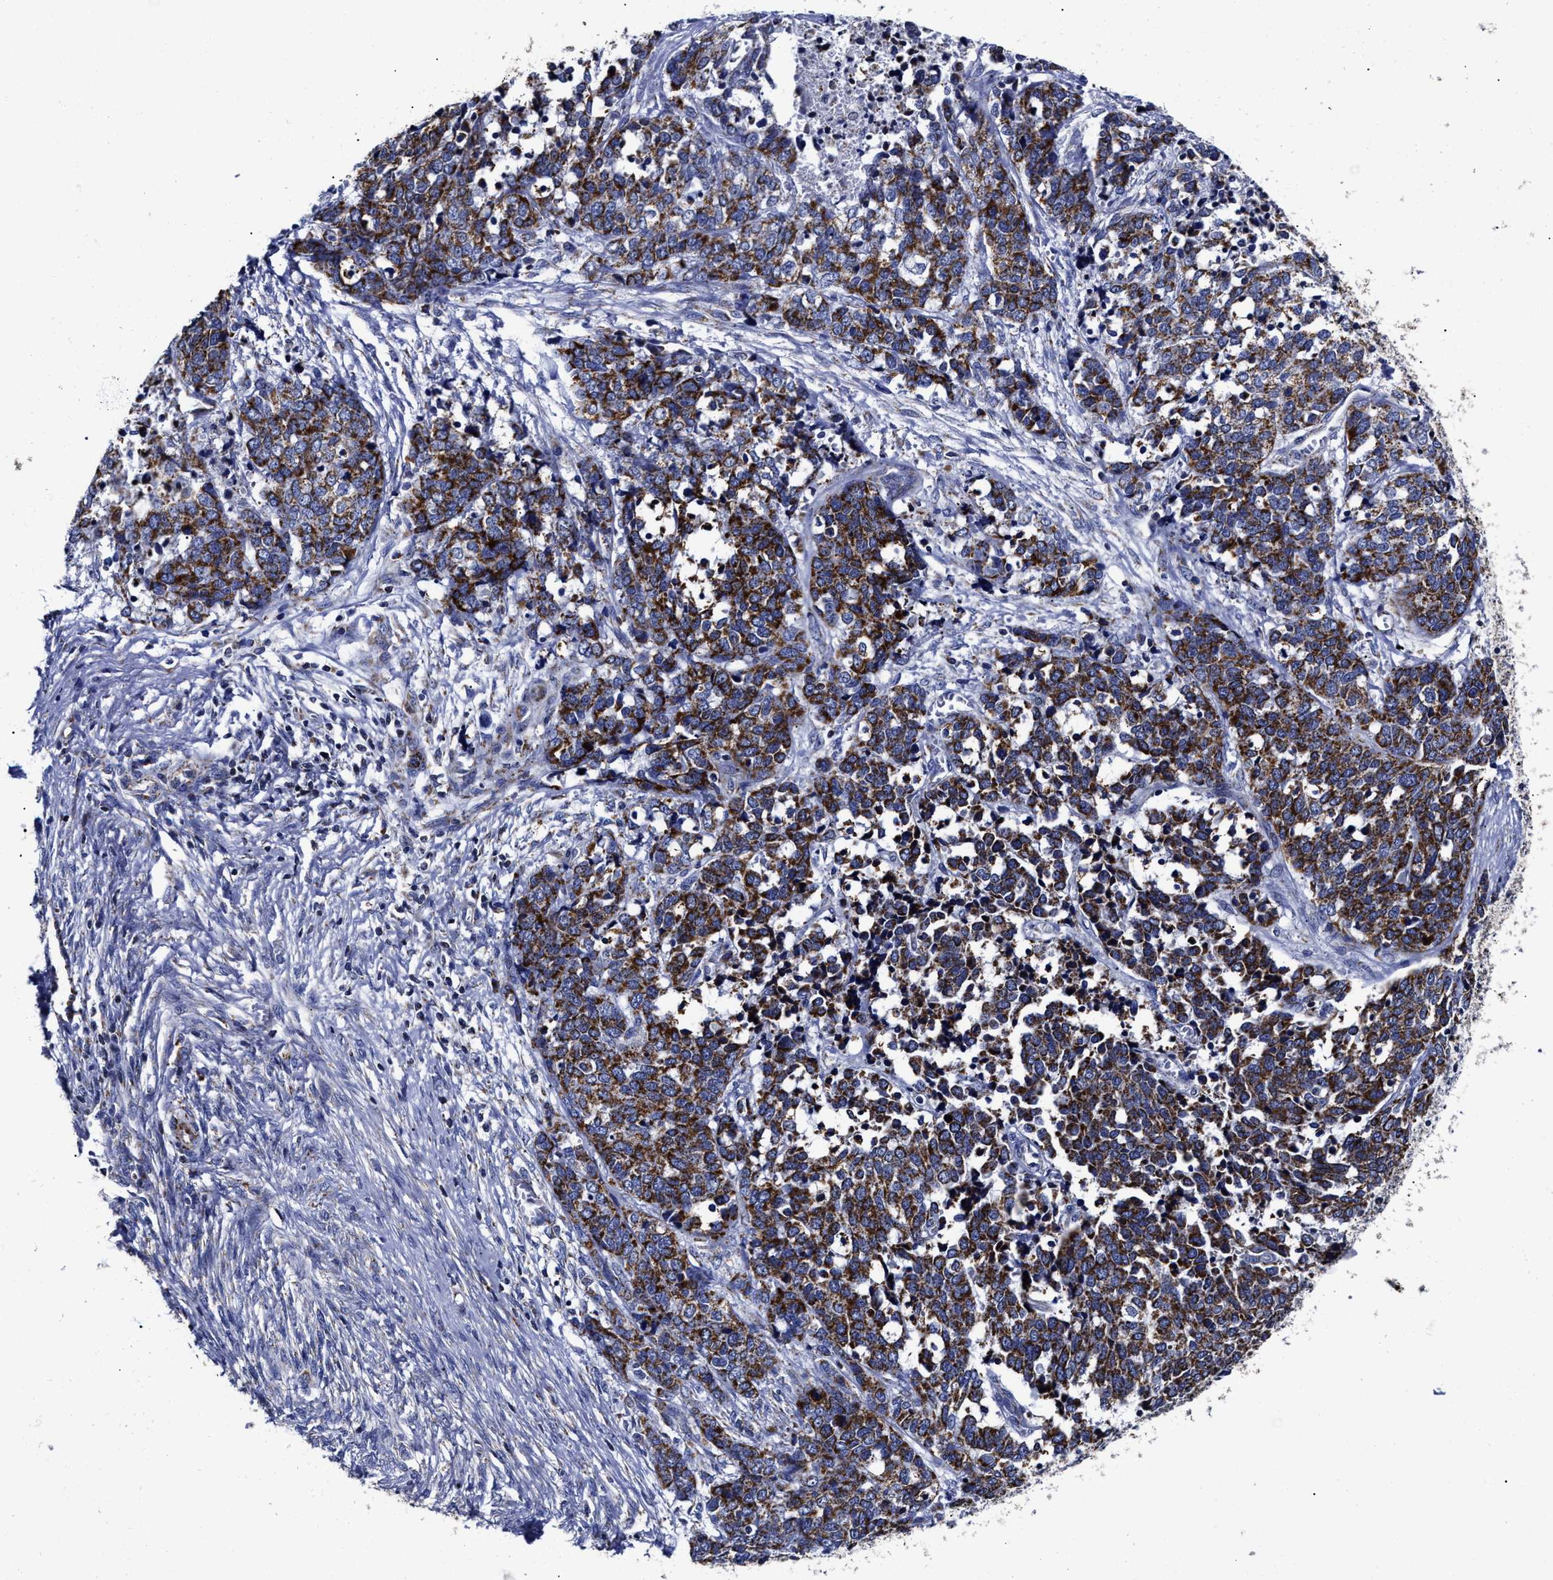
{"staining": {"intensity": "strong", "quantity": ">75%", "location": "cytoplasmic/membranous"}, "tissue": "ovarian cancer", "cell_type": "Tumor cells", "image_type": "cancer", "snomed": [{"axis": "morphology", "description": "Cystadenocarcinoma, serous, NOS"}, {"axis": "topography", "description": "Ovary"}], "caption": "There is high levels of strong cytoplasmic/membranous positivity in tumor cells of ovarian cancer, as demonstrated by immunohistochemical staining (brown color).", "gene": "HINT2", "patient": {"sex": "female", "age": 44}}